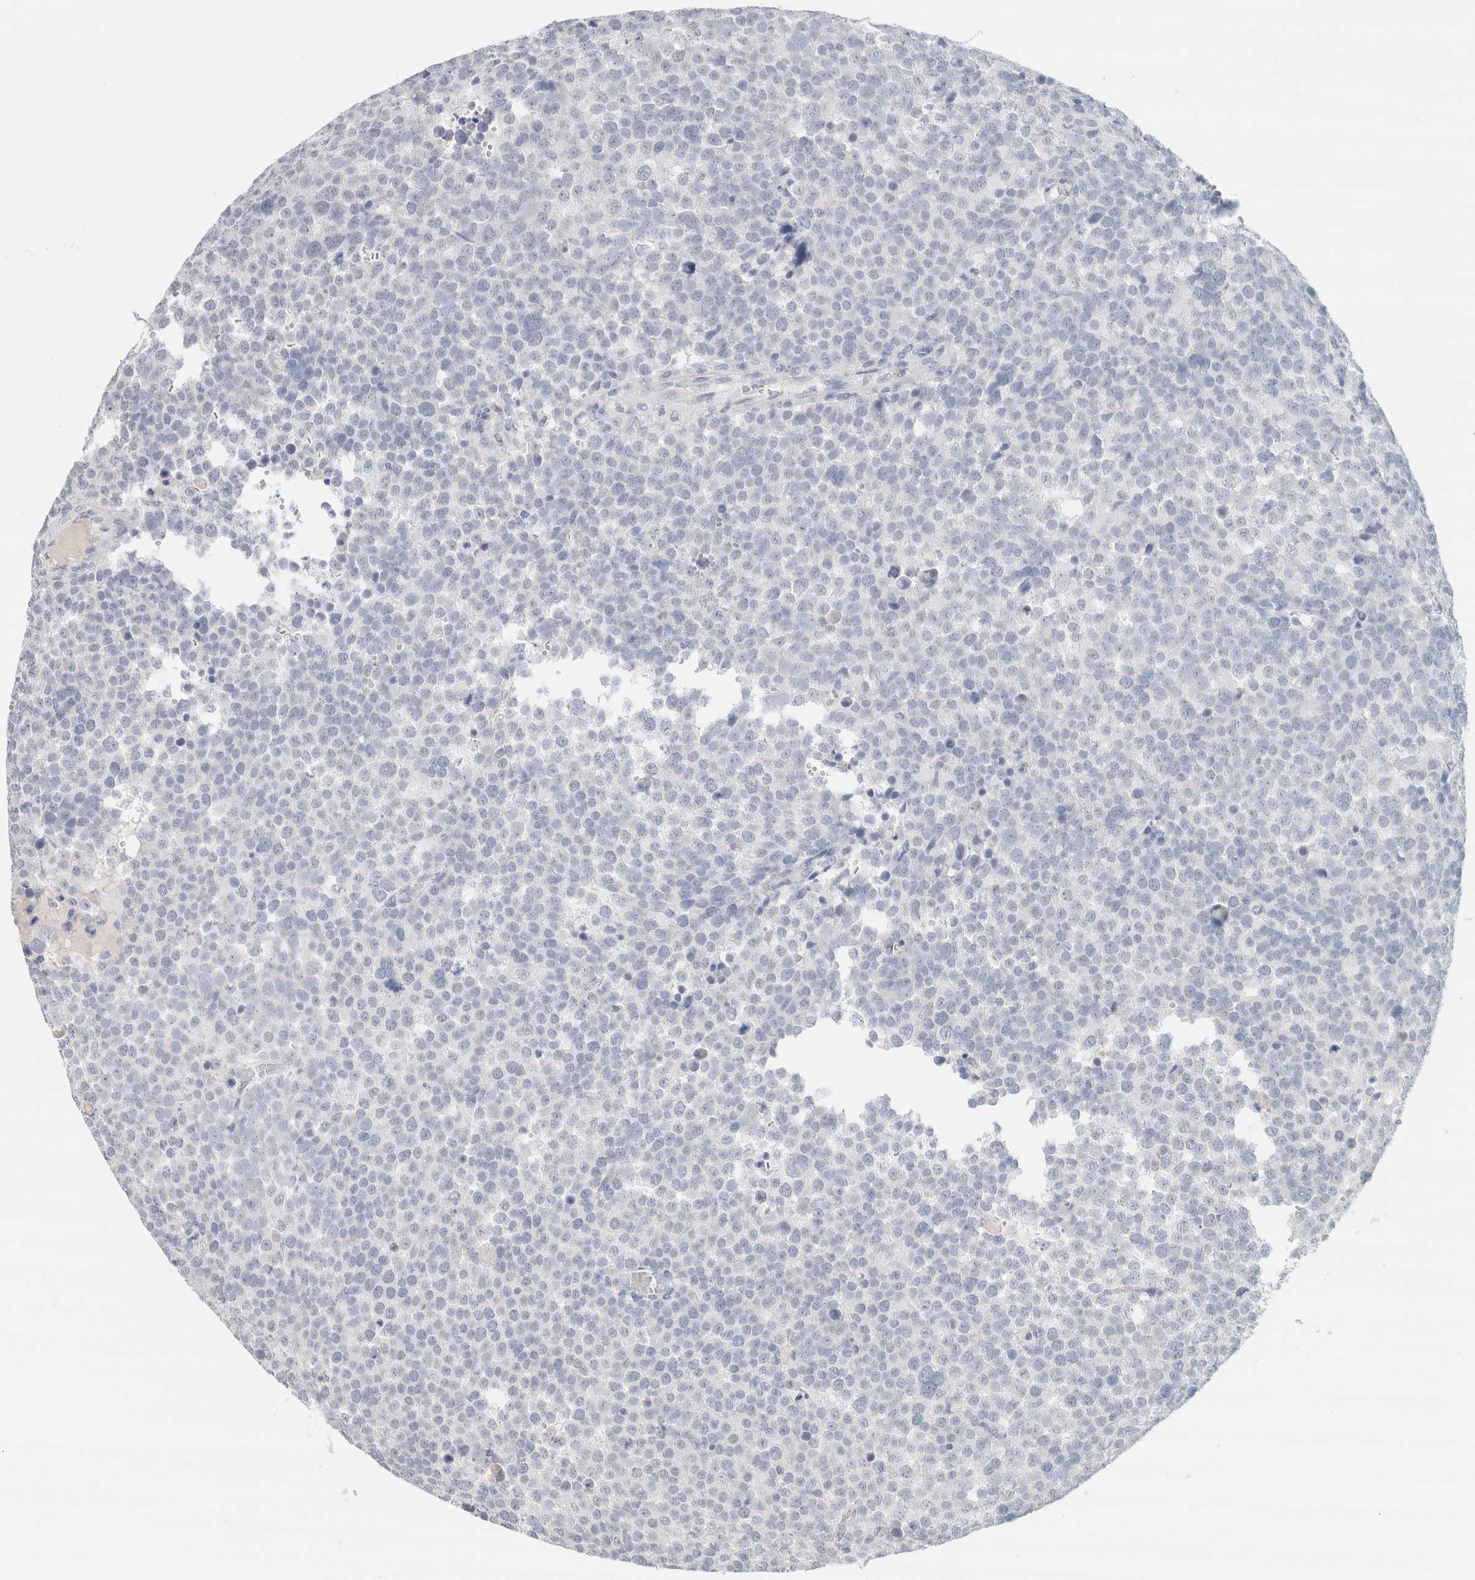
{"staining": {"intensity": "negative", "quantity": "none", "location": "none"}, "tissue": "testis cancer", "cell_type": "Tumor cells", "image_type": "cancer", "snomed": [{"axis": "morphology", "description": "Seminoma, NOS"}, {"axis": "topography", "description": "Testis"}], "caption": "There is no significant staining in tumor cells of testis seminoma.", "gene": "IL6", "patient": {"sex": "male", "age": 71}}